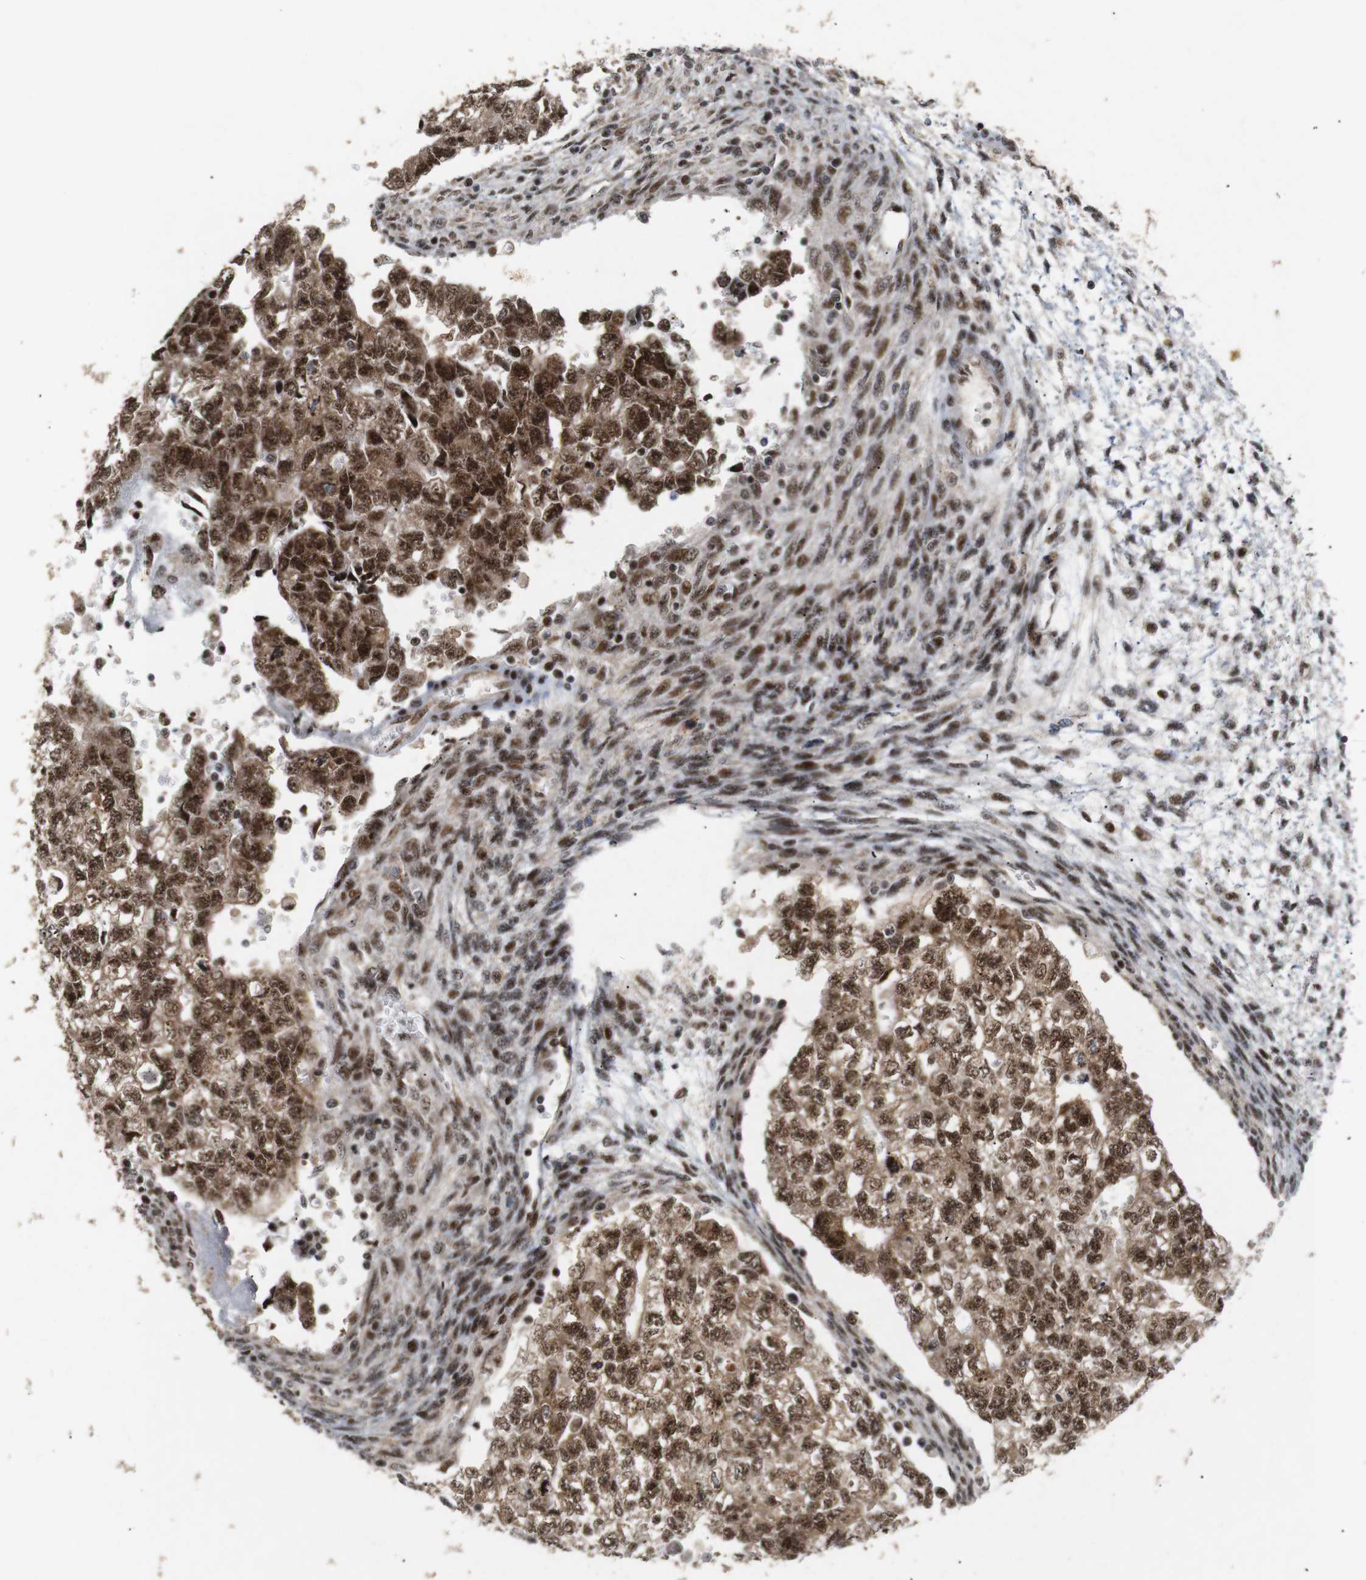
{"staining": {"intensity": "strong", "quantity": ">75%", "location": "cytoplasmic/membranous,nuclear"}, "tissue": "testis cancer", "cell_type": "Tumor cells", "image_type": "cancer", "snomed": [{"axis": "morphology", "description": "Seminoma, NOS"}, {"axis": "morphology", "description": "Carcinoma, Embryonal, NOS"}, {"axis": "topography", "description": "Testis"}], "caption": "Protein analysis of testis cancer tissue shows strong cytoplasmic/membranous and nuclear expression in approximately >75% of tumor cells.", "gene": "PYM1", "patient": {"sex": "male", "age": 38}}